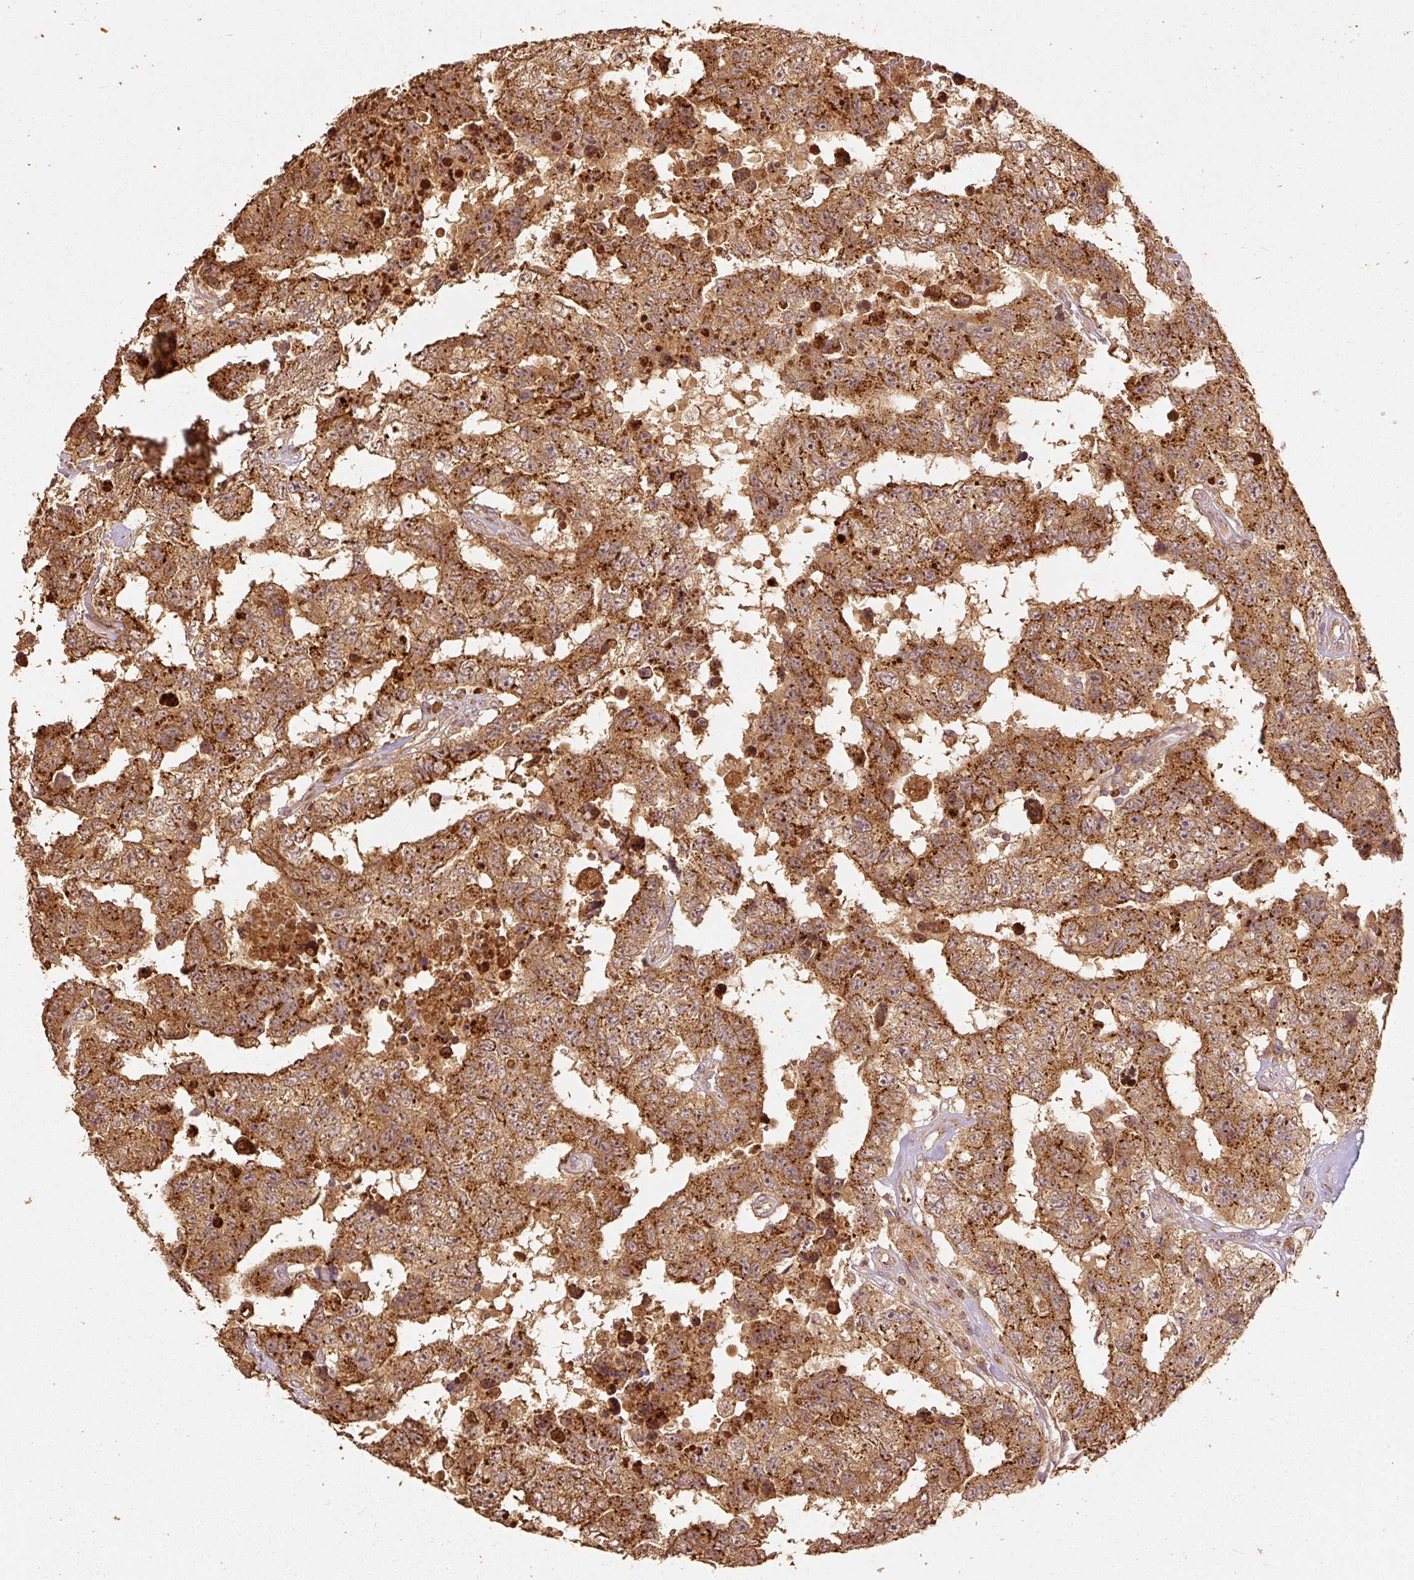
{"staining": {"intensity": "strong", "quantity": ">75%", "location": "cytoplasmic/membranous"}, "tissue": "testis cancer", "cell_type": "Tumor cells", "image_type": "cancer", "snomed": [{"axis": "morphology", "description": "Normal tissue, NOS"}, {"axis": "morphology", "description": "Carcinoma, Embryonal, NOS"}, {"axis": "topography", "description": "Testis"}, {"axis": "topography", "description": "Epididymis"}], "caption": "This is an image of immunohistochemistry staining of testis cancer (embryonal carcinoma), which shows strong staining in the cytoplasmic/membranous of tumor cells.", "gene": "FUT8", "patient": {"sex": "male", "age": 25}}